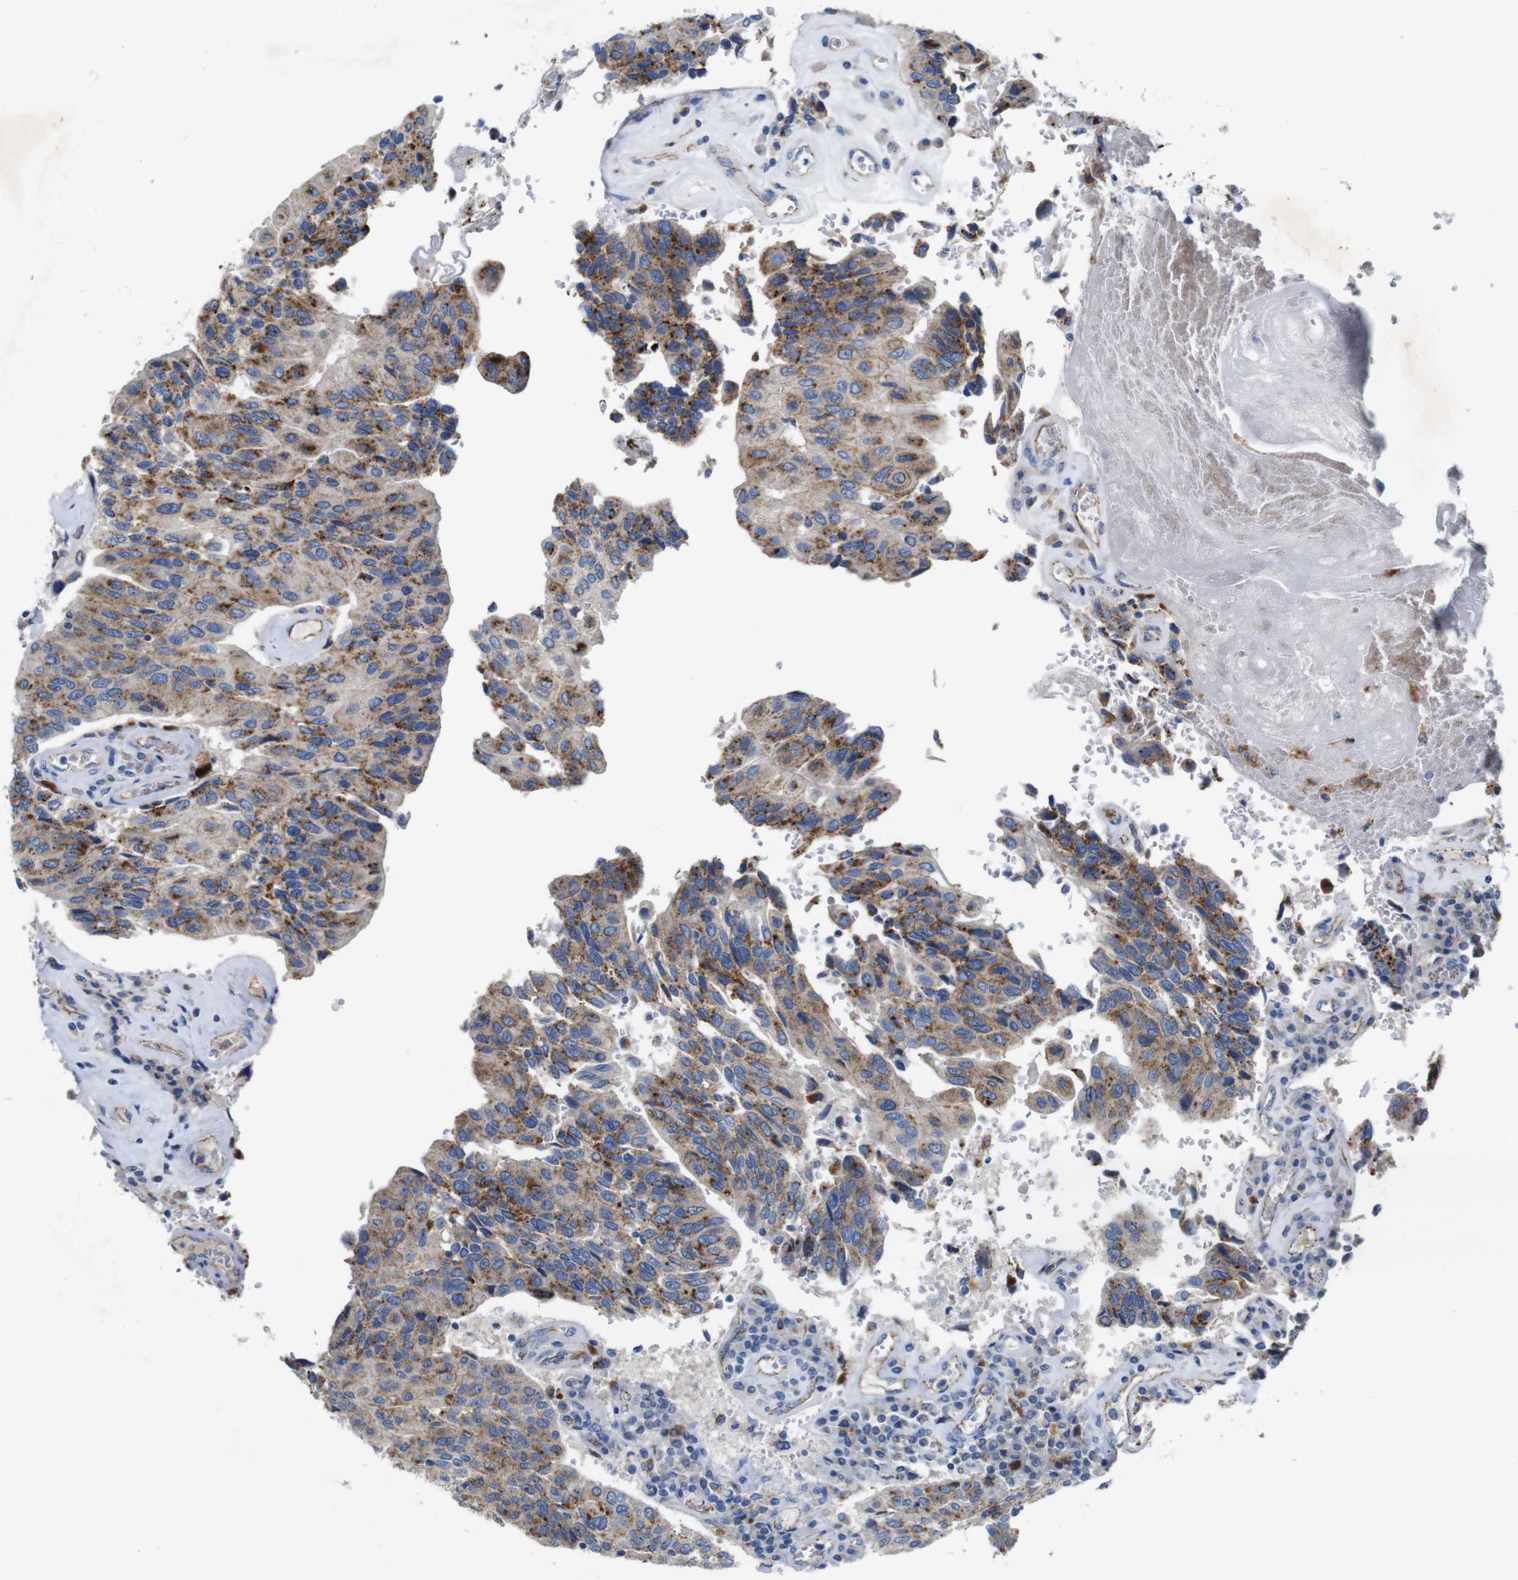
{"staining": {"intensity": "moderate", "quantity": ">75%", "location": "cytoplasmic/membranous"}, "tissue": "urothelial cancer", "cell_type": "Tumor cells", "image_type": "cancer", "snomed": [{"axis": "morphology", "description": "Urothelial carcinoma, High grade"}, {"axis": "topography", "description": "Urinary bladder"}], "caption": "High-grade urothelial carcinoma tissue exhibits moderate cytoplasmic/membranous expression in about >75% of tumor cells, visualized by immunohistochemistry.", "gene": "NHLRC3", "patient": {"sex": "male", "age": 66}}